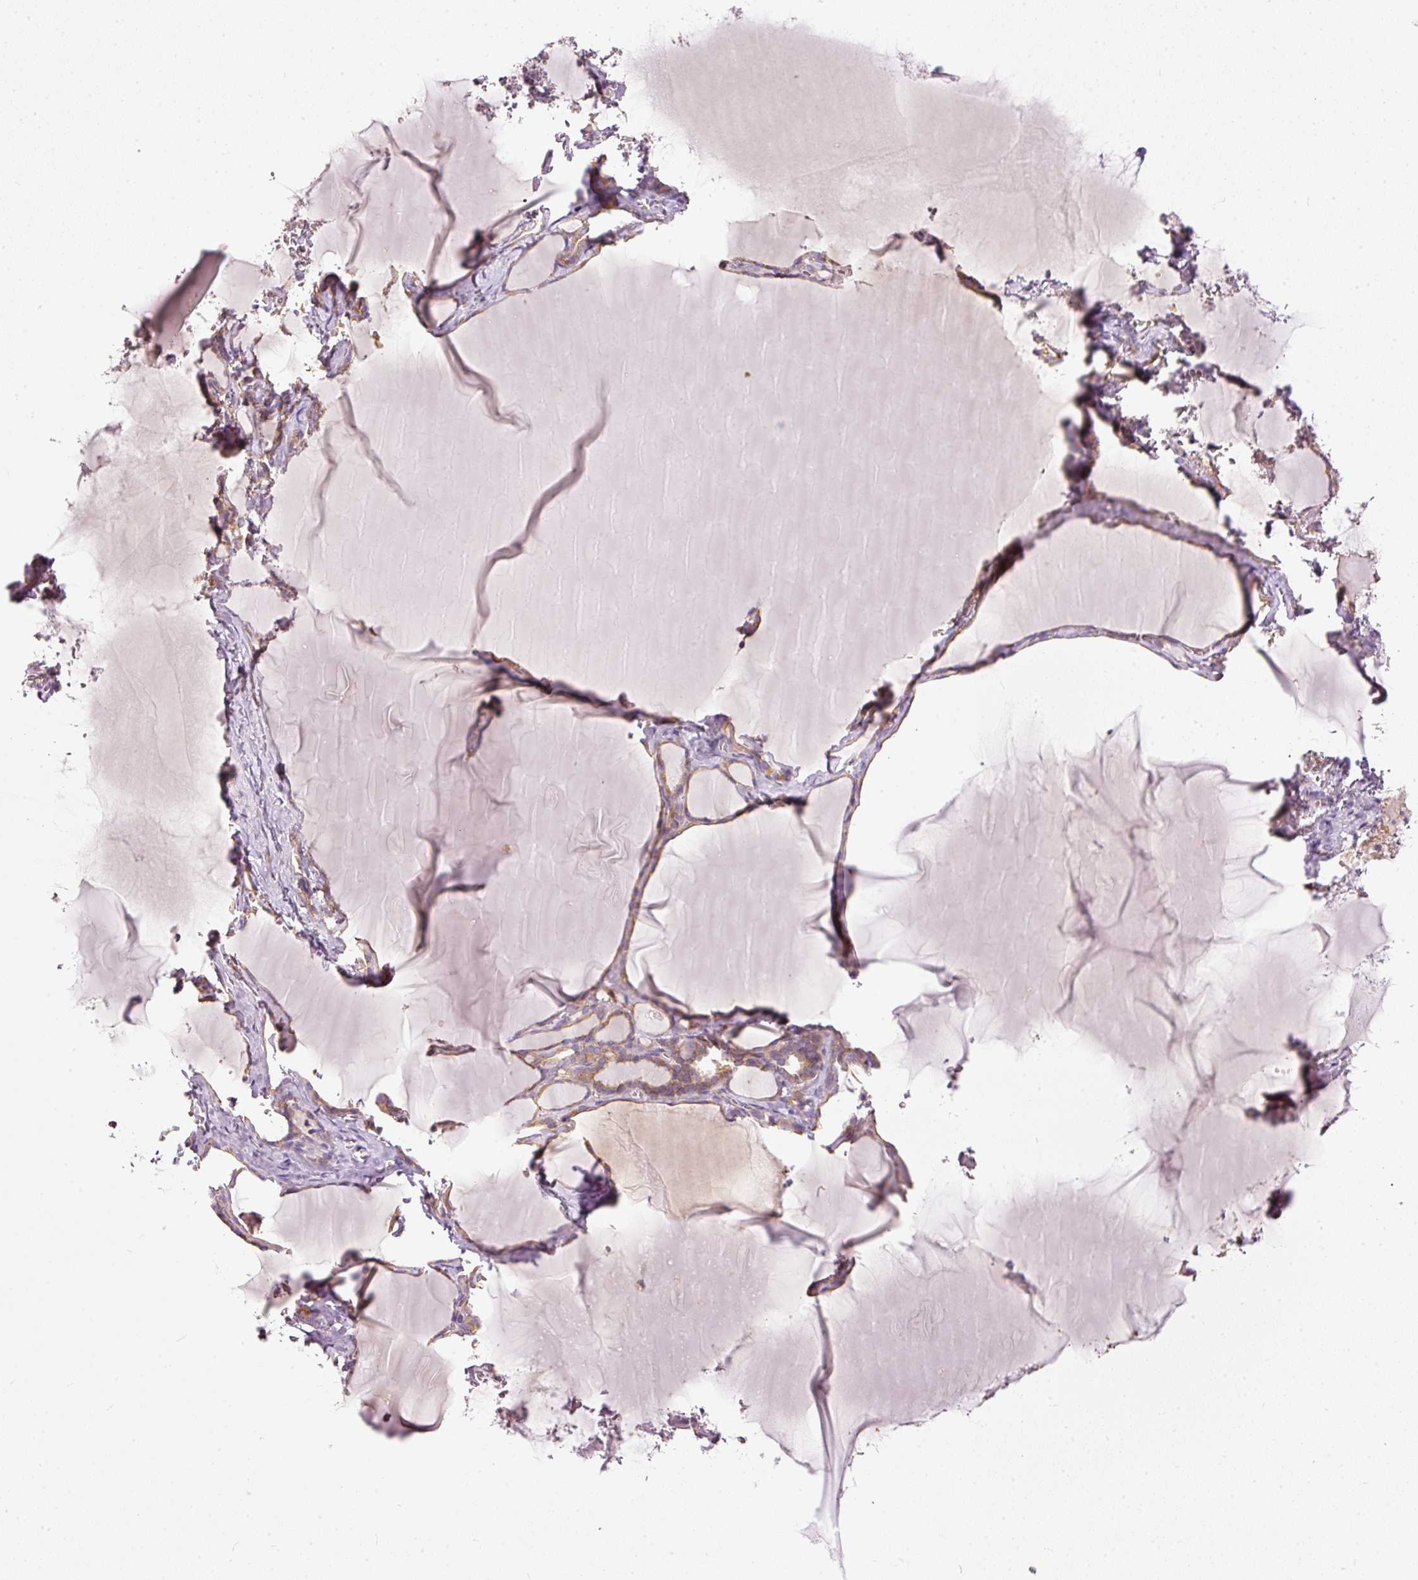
{"staining": {"intensity": "moderate", "quantity": ">75%", "location": "cytoplasmic/membranous"}, "tissue": "thyroid gland", "cell_type": "Glandular cells", "image_type": "normal", "snomed": [{"axis": "morphology", "description": "Normal tissue, NOS"}, {"axis": "topography", "description": "Thyroid gland"}], "caption": "IHC (DAB (3,3'-diaminobenzidine)) staining of unremarkable human thyroid gland shows moderate cytoplasmic/membranous protein staining in approximately >75% of glandular cells. (DAB (3,3'-diaminobenzidine) IHC with brightfield microscopy, high magnification).", "gene": "PAQR9", "patient": {"sex": "female", "age": 49}}